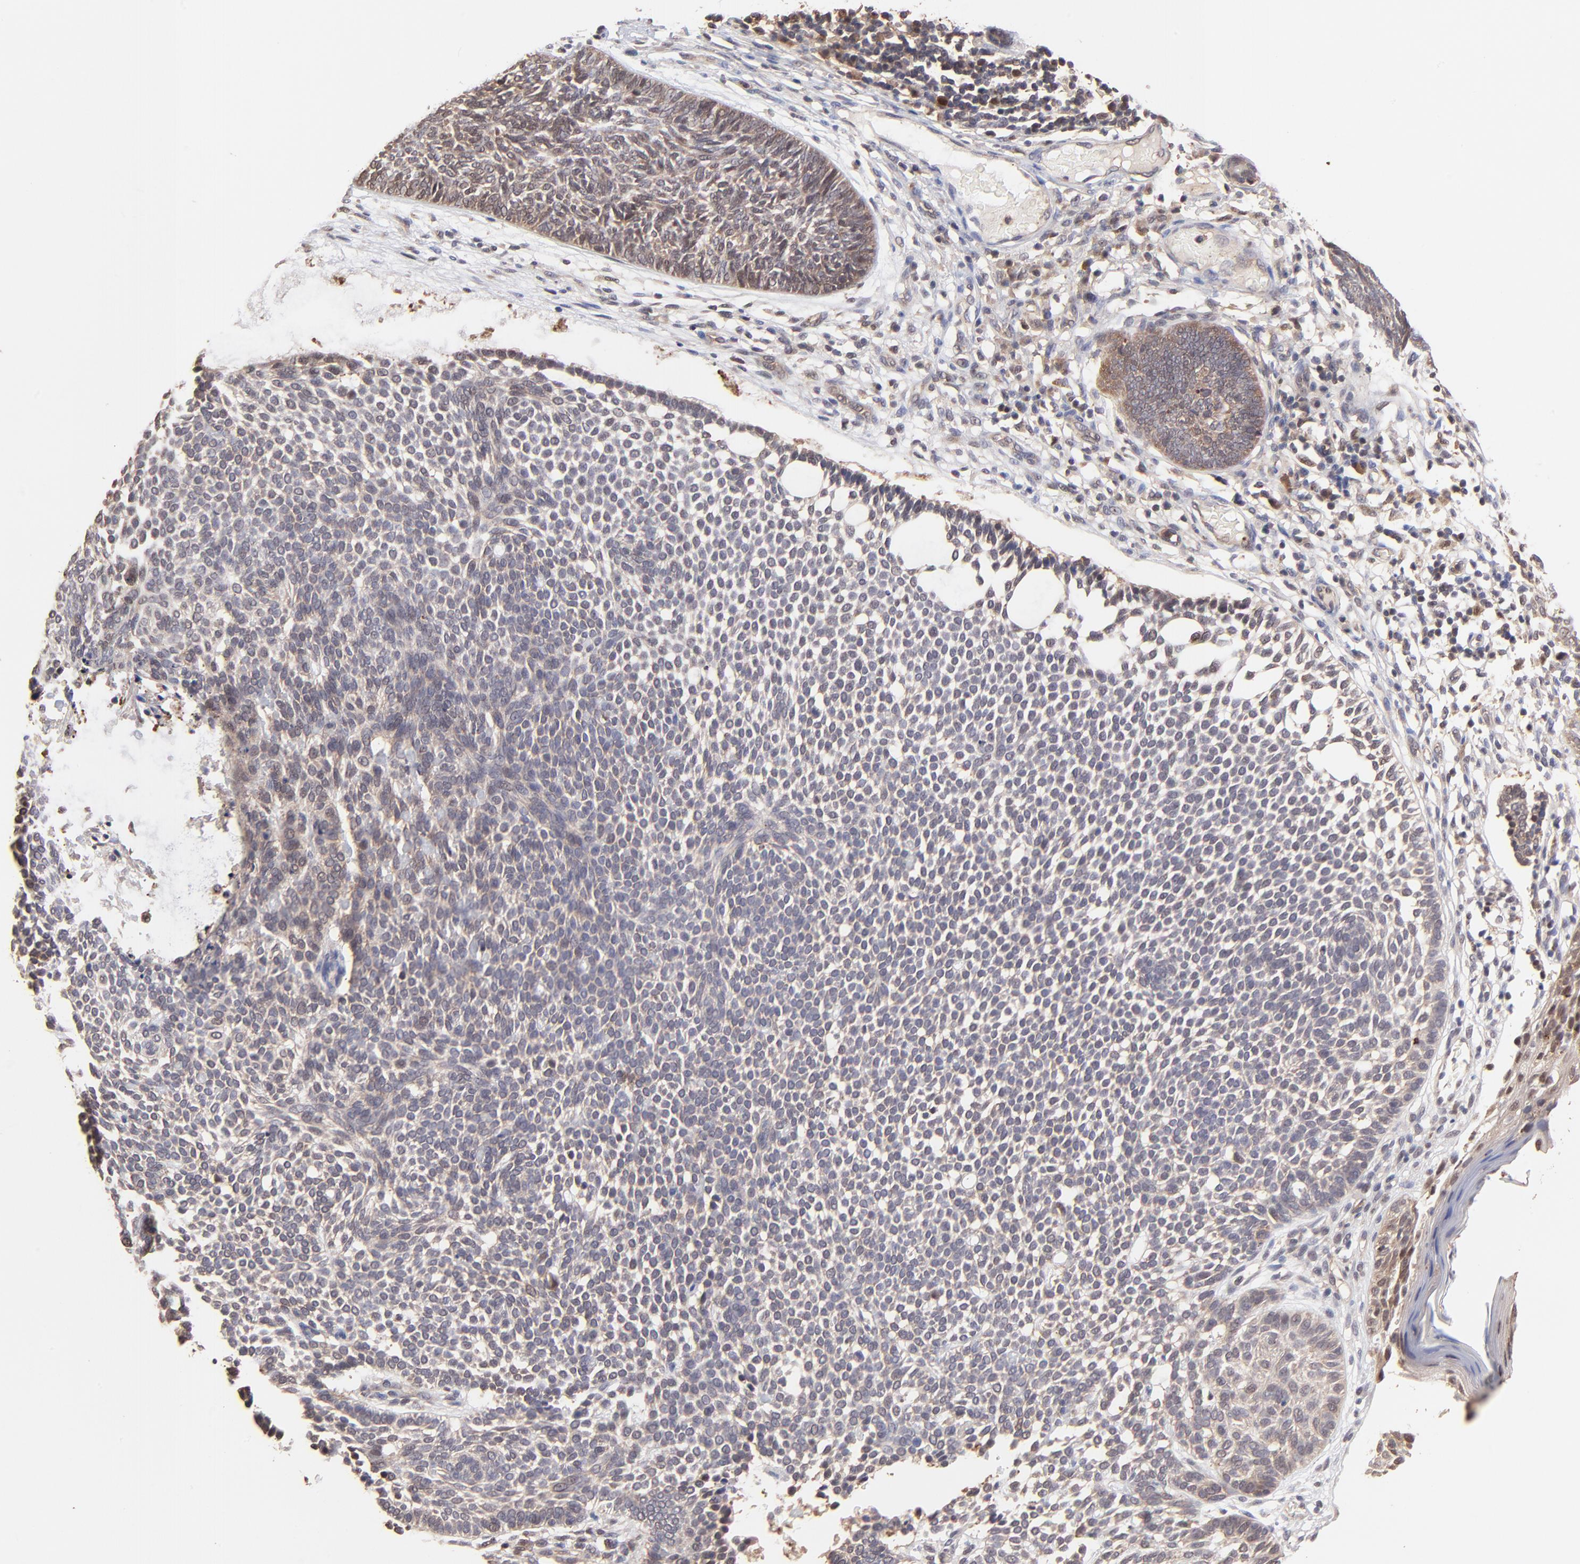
{"staining": {"intensity": "weak", "quantity": ">75%", "location": "cytoplasmic/membranous"}, "tissue": "skin cancer", "cell_type": "Tumor cells", "image_type": "cancer", "snomed": [{"axis": "morphology", "description": "Basal cell carcinoma"}, {"axis": "topography", "description": "Skin"}], "caption": "Protein staining shows weak cytoplasmic/membranous positivity in about >75% of tumor cells in skin cancer (basal cell carcinoma).", "gene": "PSMA6", "patient": {"sex": "male", "age": 87}}